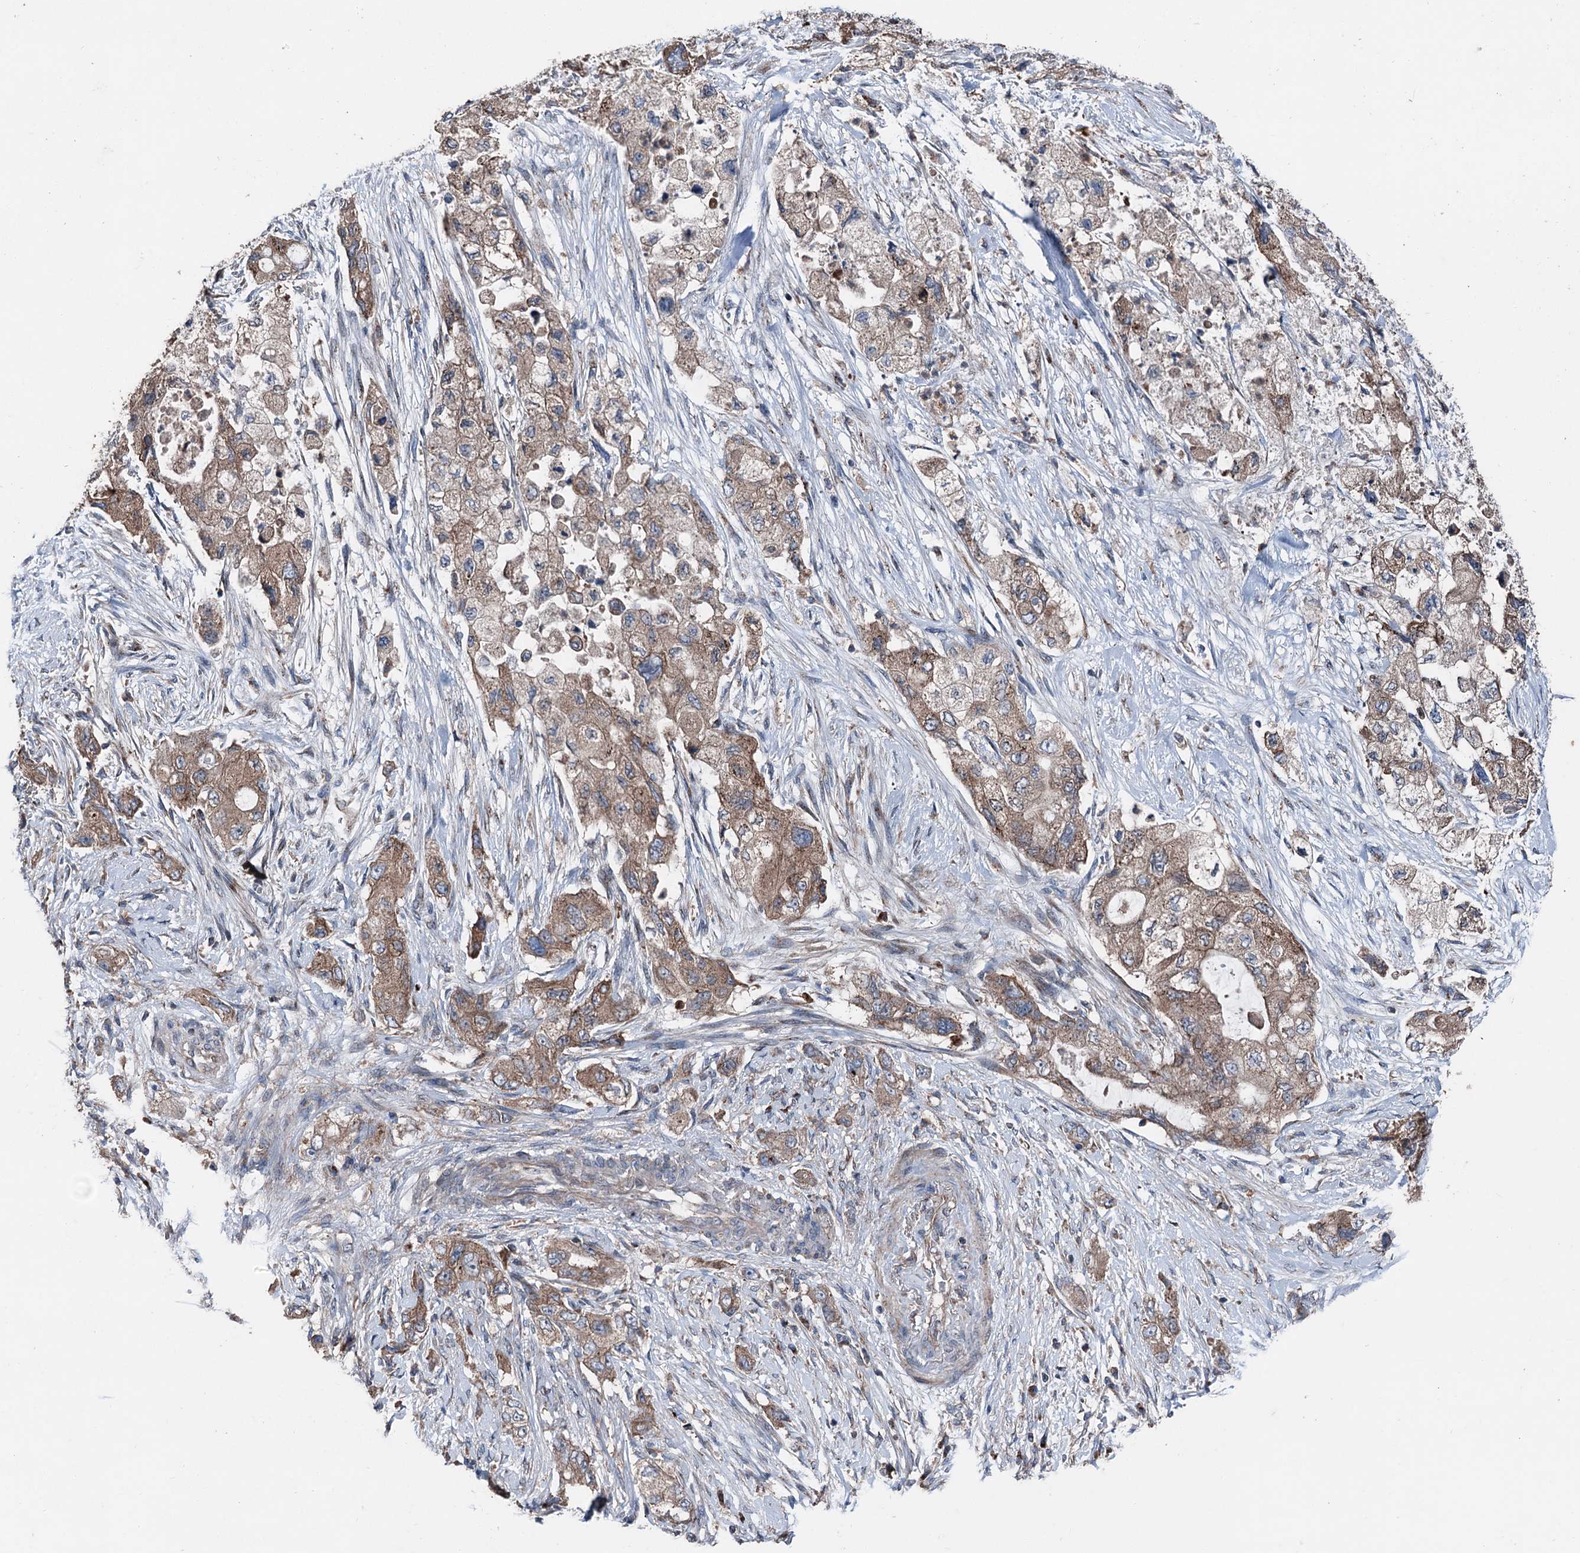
{"staining": {"intensity": "moderate", "quantity": ">75%", "location": "cytoplasmic/membranous"}, "tissue": "pancreatic cancer", "cell_type": "Tumor cells", "image_type": "cancer", "snomed": [{"axis": "morphology", "description": "Adenocarcinoma, NOS"}, {"axis": "topography", "description": "Pancreas"}], "caption": "Adenocarcinoma (pancreatic) was stained to show a protein in brown. There is medium levels of moderate cytoplasmic/membranous staining in about >75% of tumor cells.", "gene": "RUFY1", "patient": {"sex": "female", "age": 73}}